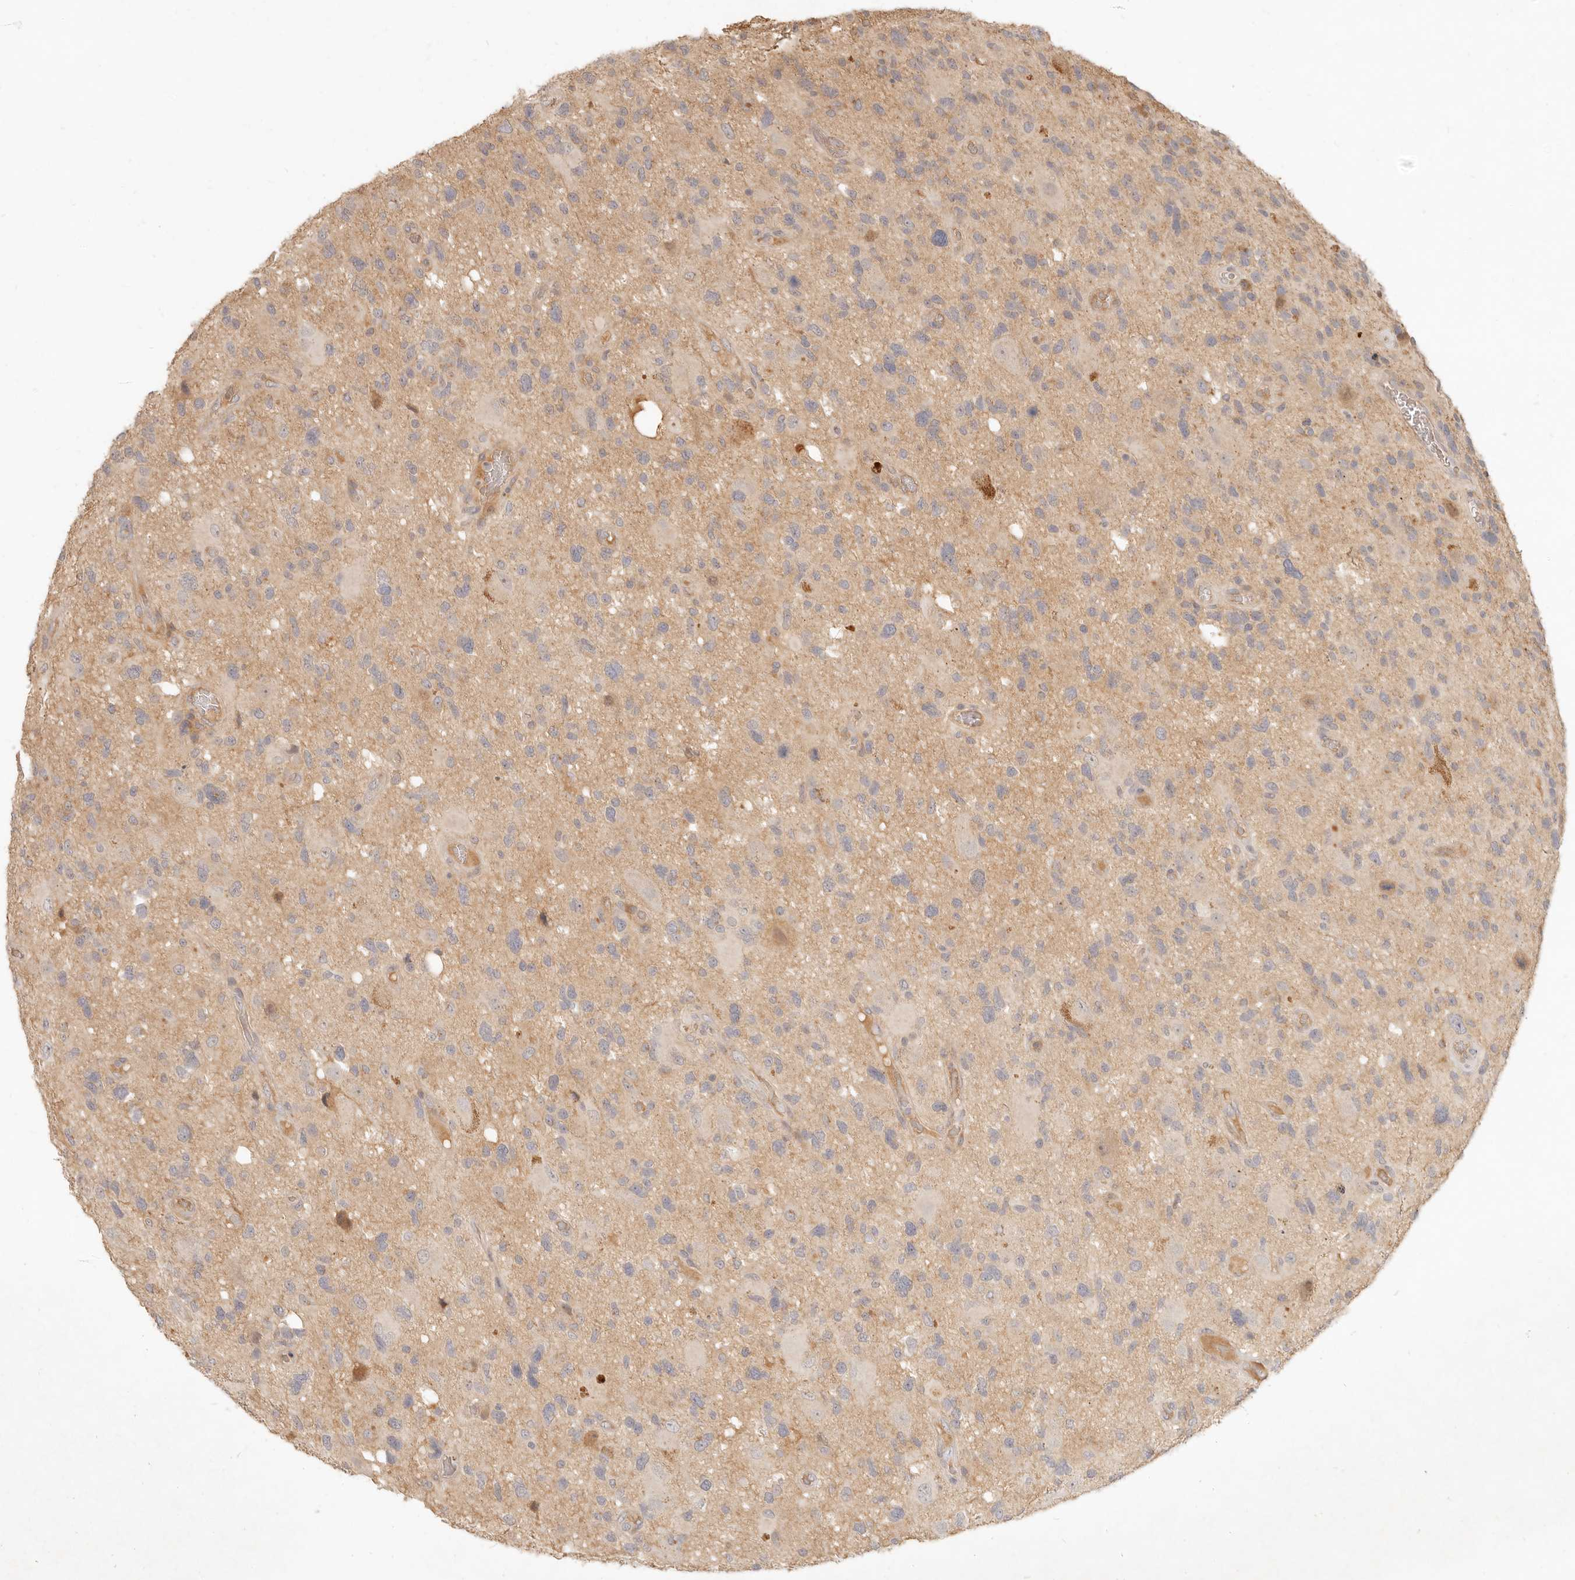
{"staining": {"intensity": "negative", "quantity": "none", "location": "none"}, "tissue": "glioma", "cell_type": "Tumor cells", "image_type": "cancer", "snomed": [{"axis": "morphology", "description": "Glioma, malignant, High grade"}, {"axis": "topography", "description": "Brain"}], "caption": "Glioma stained for a protein using immunohistochemistry (IHC) reveals no expression tumor cells.", "gene": "UBXN11", "patient": {"sex": "male", "age": 33}}